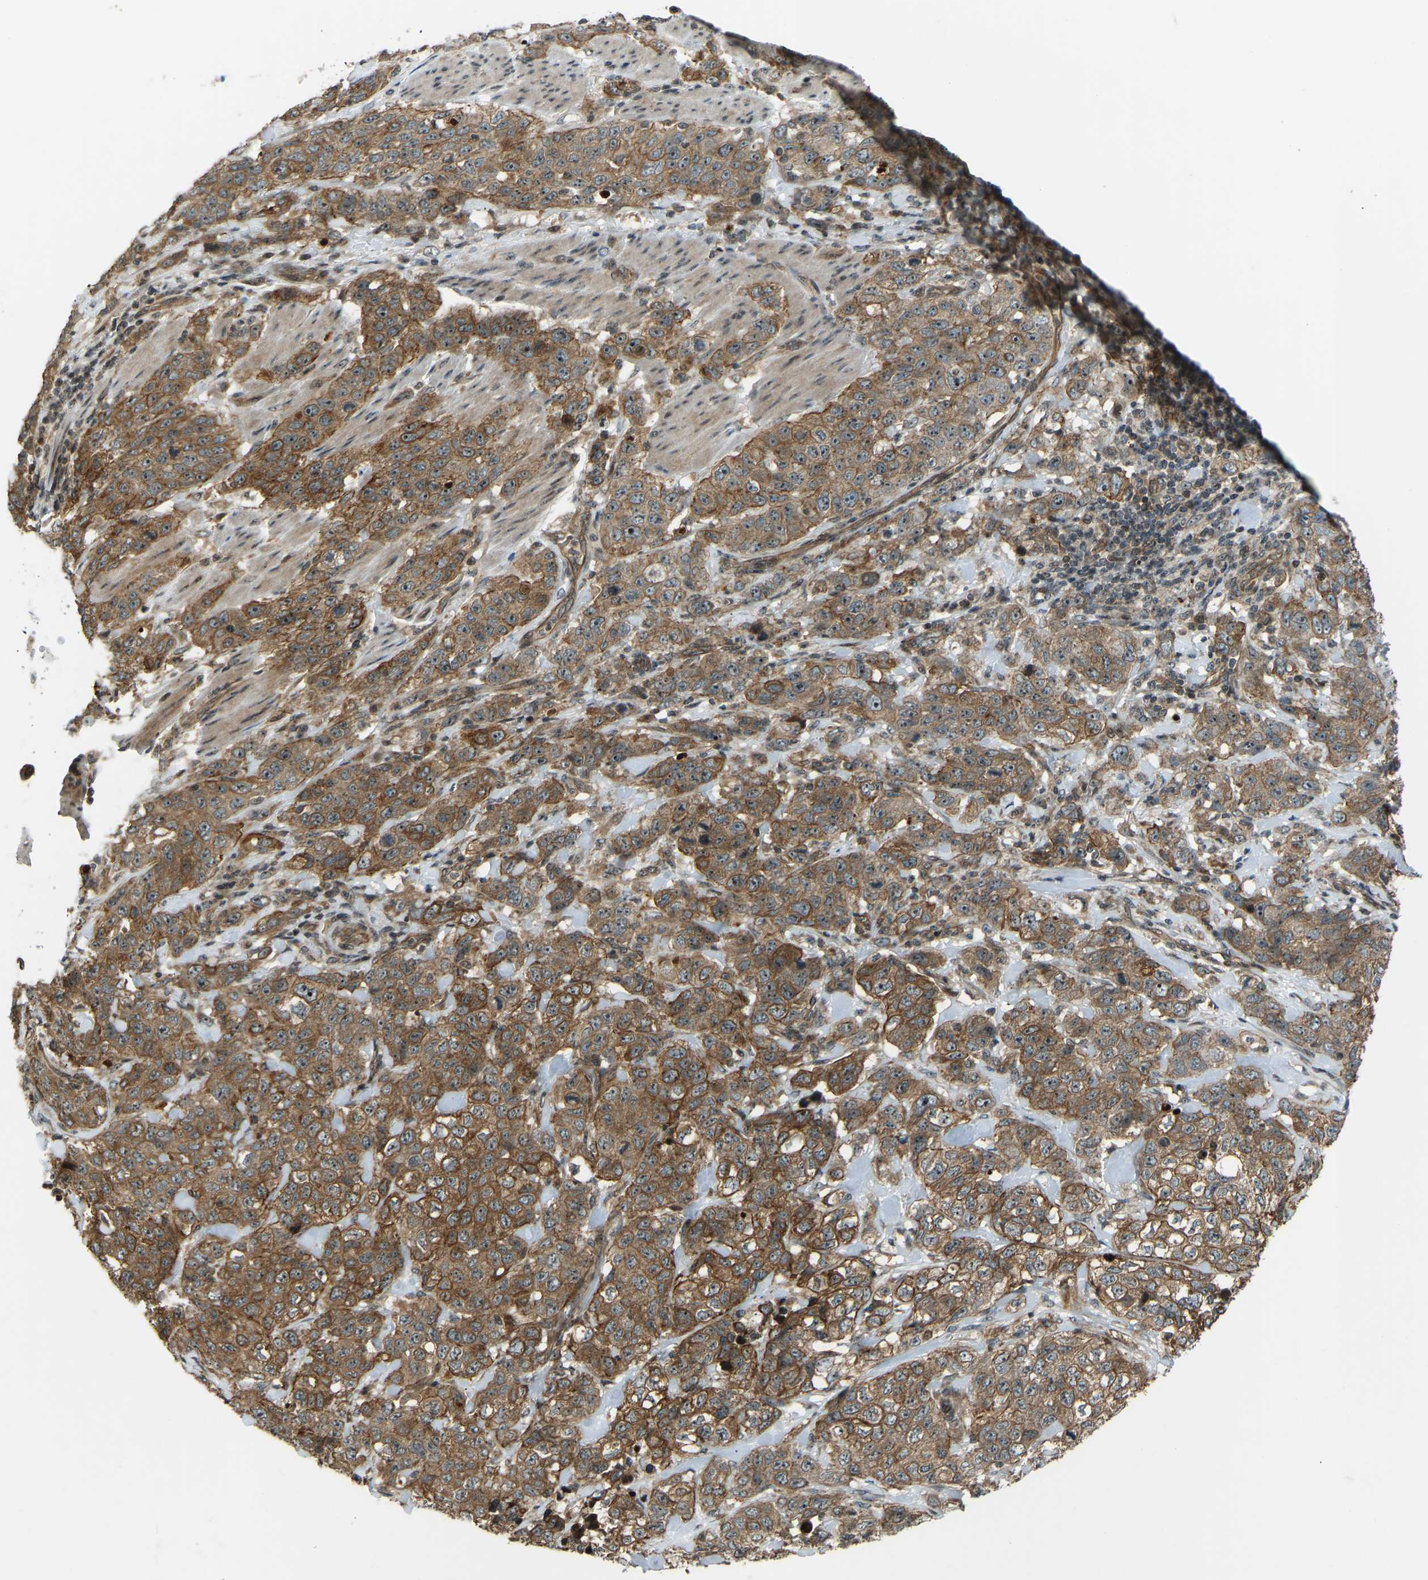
{"staining": {"intensity": "moderate", "quantity": ">75%", "location": "cytoplasmic/membranous"}, "tissue": "stomach cancer", "cell_type": "Tumor cells", "image_type": "cancer", "snomed": [{"axis": "morphology", "description": "Adenocarcinoma, NOS"}, {"axis": "topography", "description": "Stomach"}], "caption": "Protein expression analysis of stomach adenocarcinoma displays moderate cytoplasmic/membranous positivity in approximately >75% of tumor cells.", "gene": "SVOPL", "patient": {"sex": "male", "age": 48}}